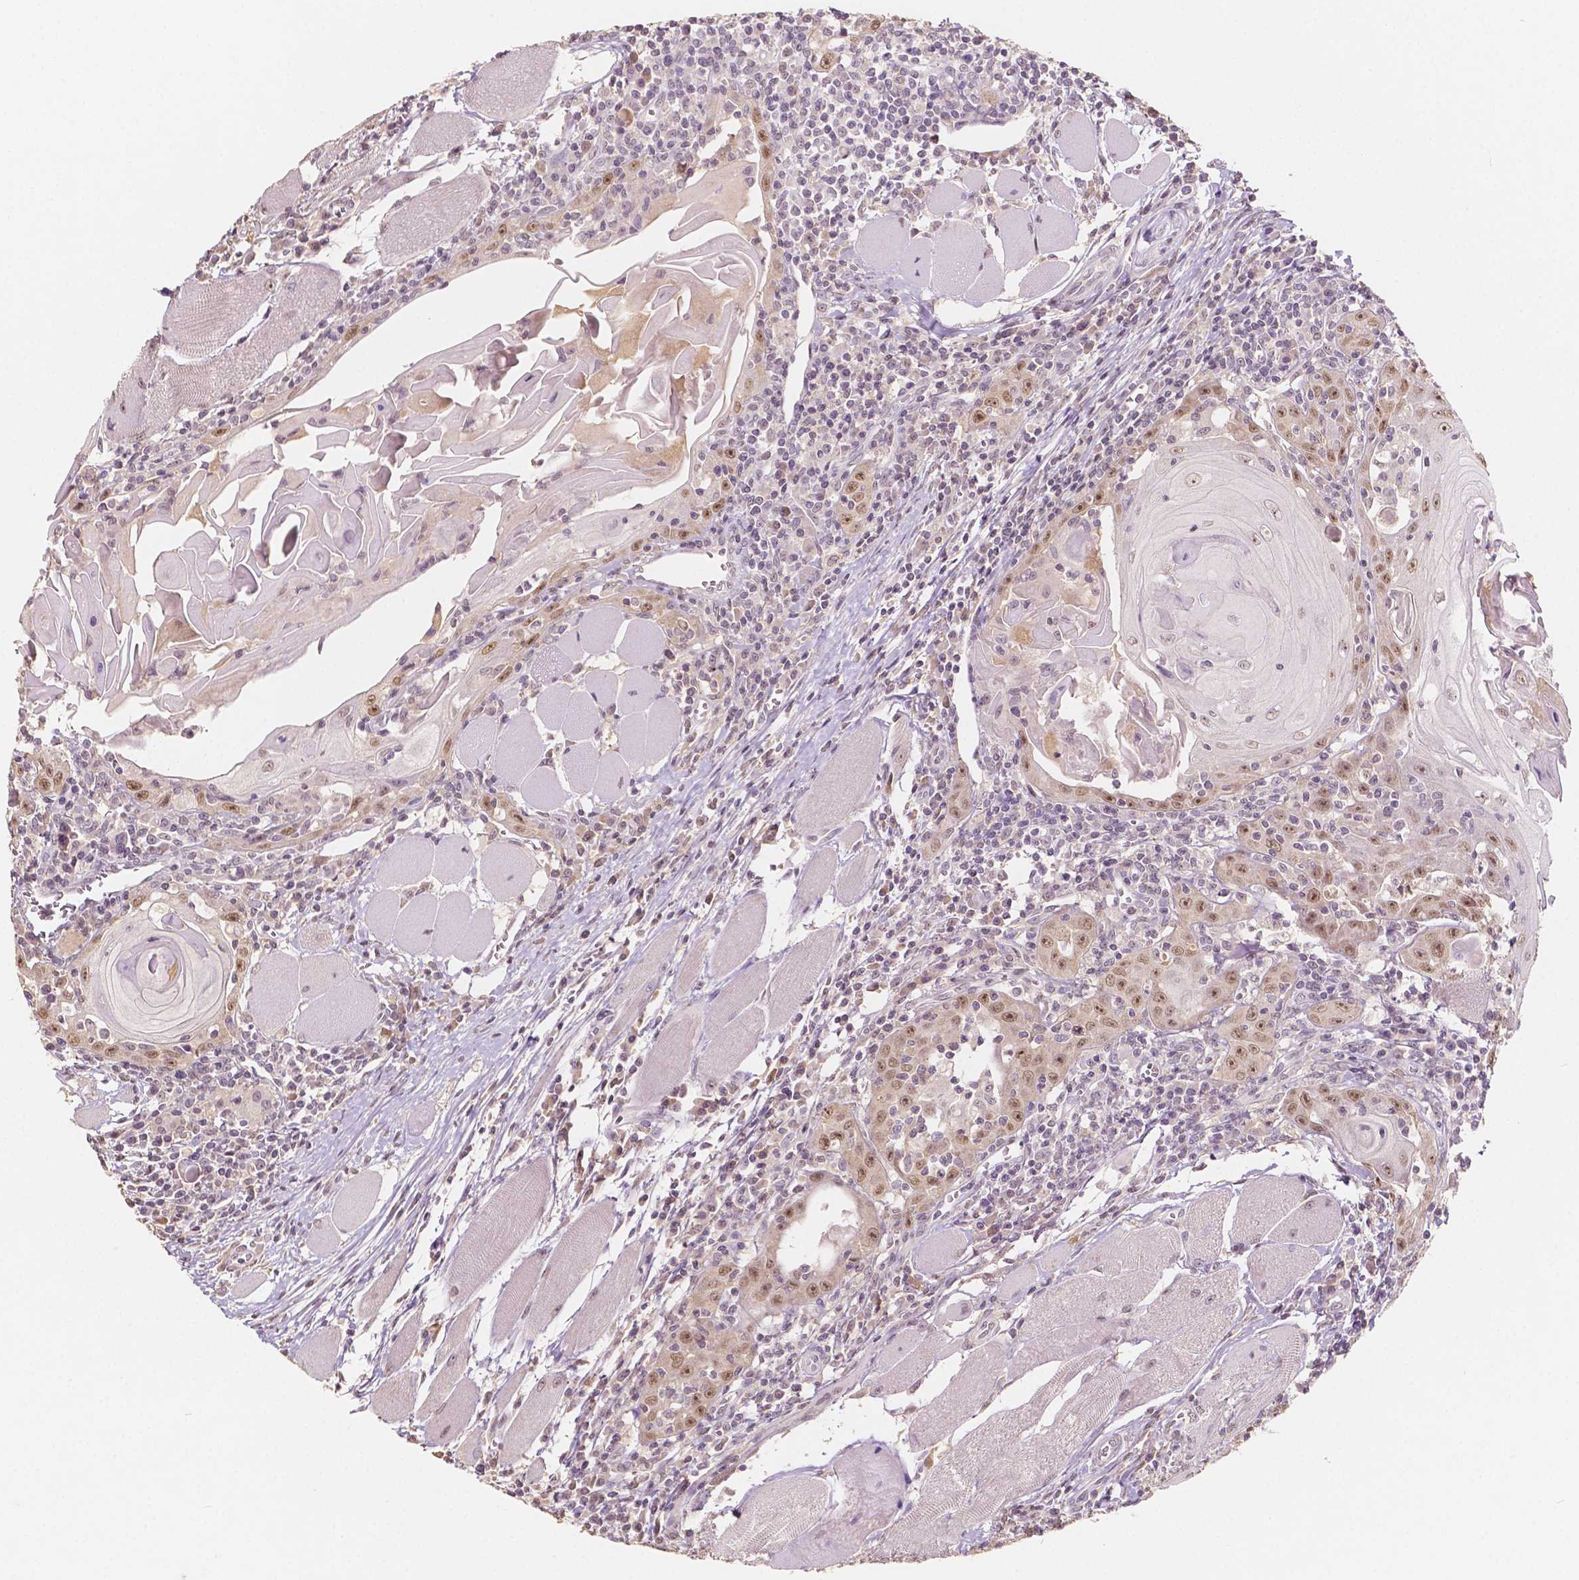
{"staining": {"intensity": "moderate", "quantity": ">75%", "location": "nuclear"}, "tissue": "head and neck cancer", "cell_type": "Tumor cells", "image_type": "cancer", "snomed": [{"axis": "morphology", "description": "Normal tissue, NOS"}, {"axis": "morphology", "description": "Squamous cell carcinoma, NOS"}, {"axis": "topography", "description": "Oral tissue"}, {"axis": "topography", "description": "Head-Neck"}], "caption": "Human head and neck cancer stained with a brown dye displays moderate nuclear positive positivity in about >75% of tumor cells.", "gene": "SOX15", "patient": {"sex": "male", "age": 52}}